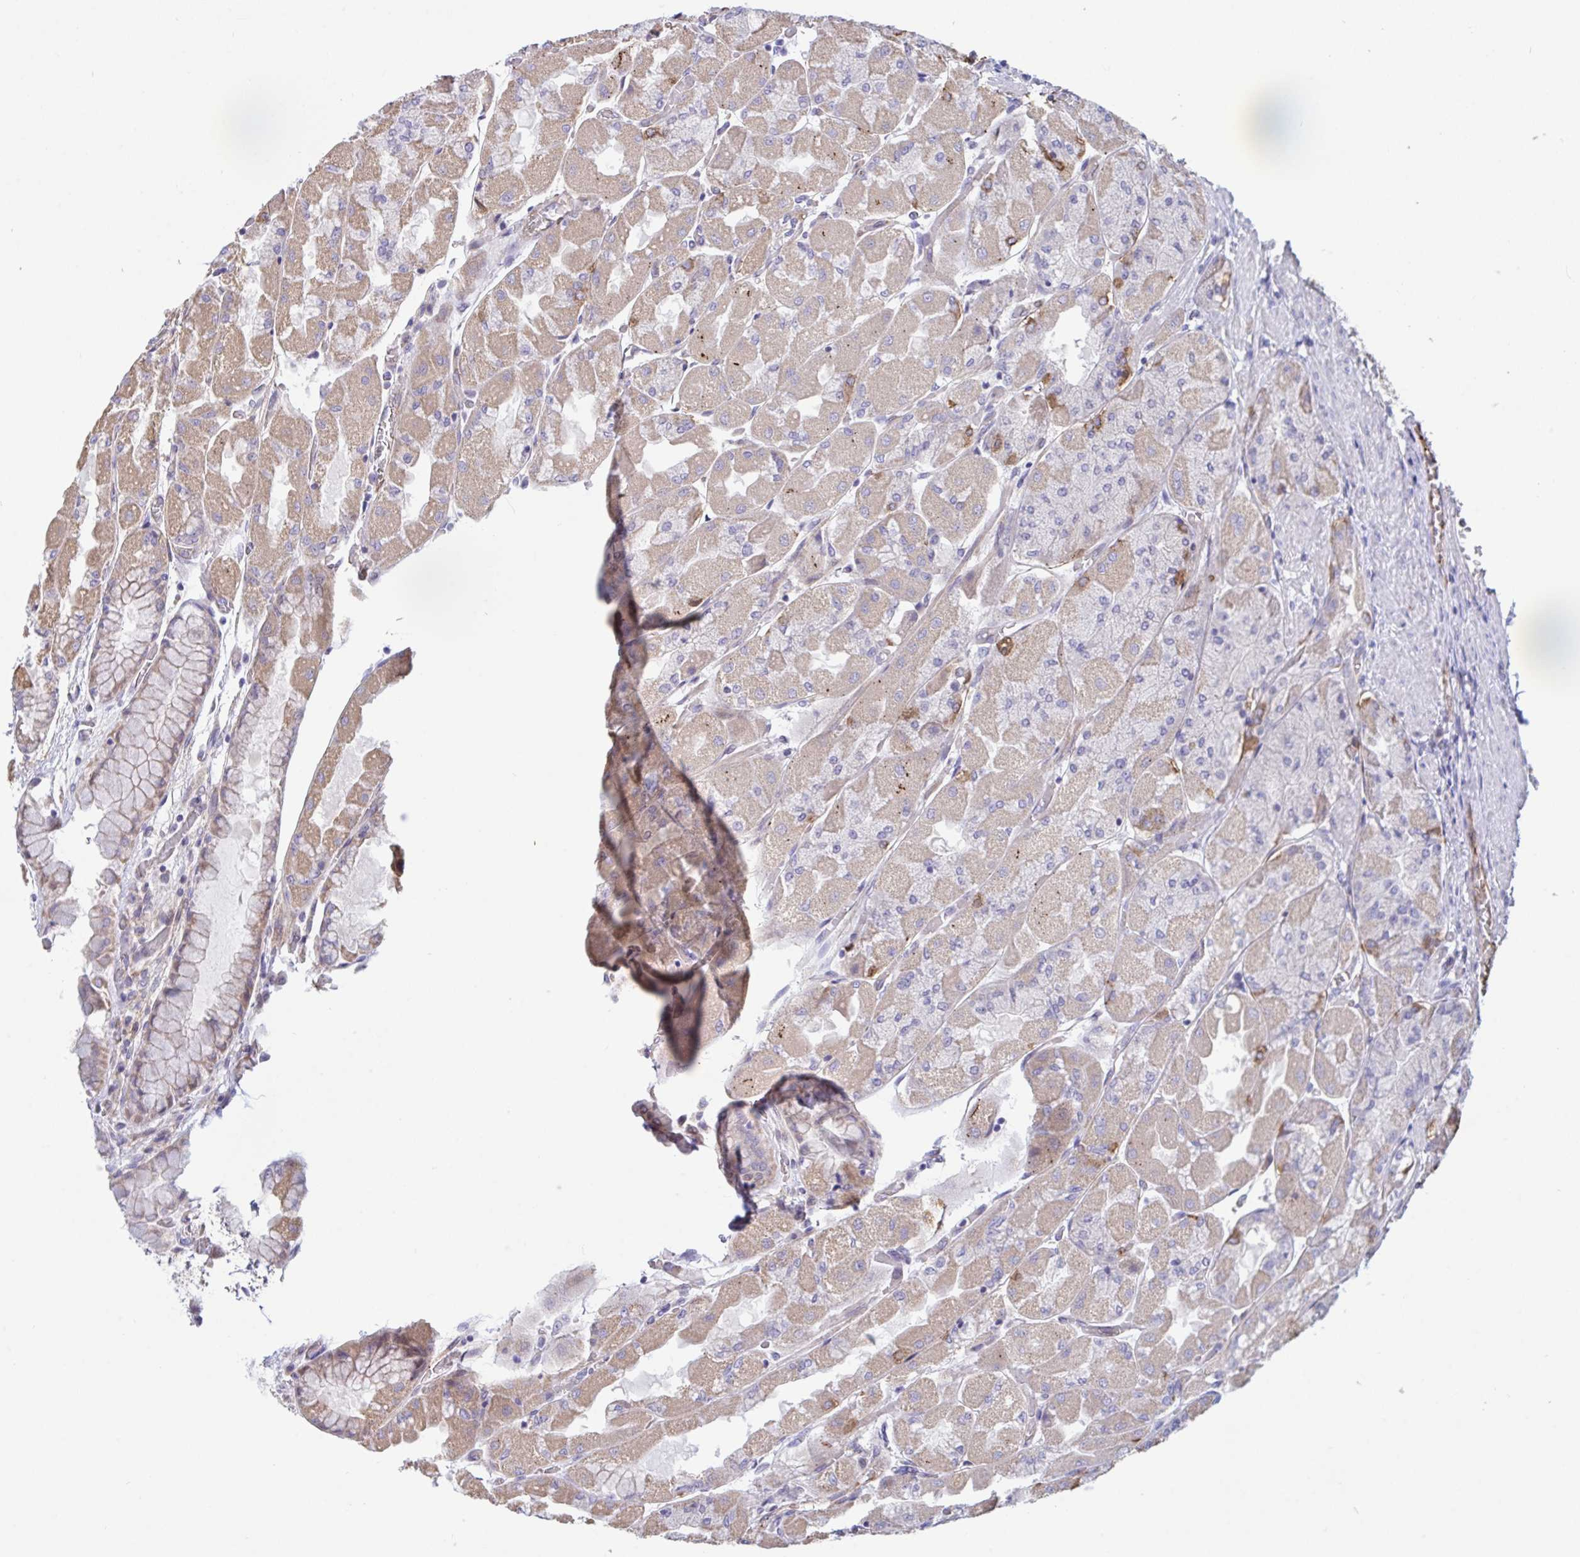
{"staining": {"intensity": "weak", "quantity": "25%-75%", "location": "cytoplasmic/membranous"}, "tissue": "stomach", "cell_type": "Glandular cells", "image_type": "normal", "snomed": [{"axis": "morphology", "description": "Normal tissue, NOS"}, {"axis": "topography", "description": "Stomach"}], "caption": "The photomicrograph reveals immunohistochemical staining of normal stomach. There is weak cytoplasmic/membranous positivity is present in approximately 25%-75% of glandular cells. The protein is stained brown, and the nuclei are stained in blue (DAB IHC with brightfield microscopy, high magnification).", "gene": "IL37", "patient": {"sex": "female", "age": 61}}